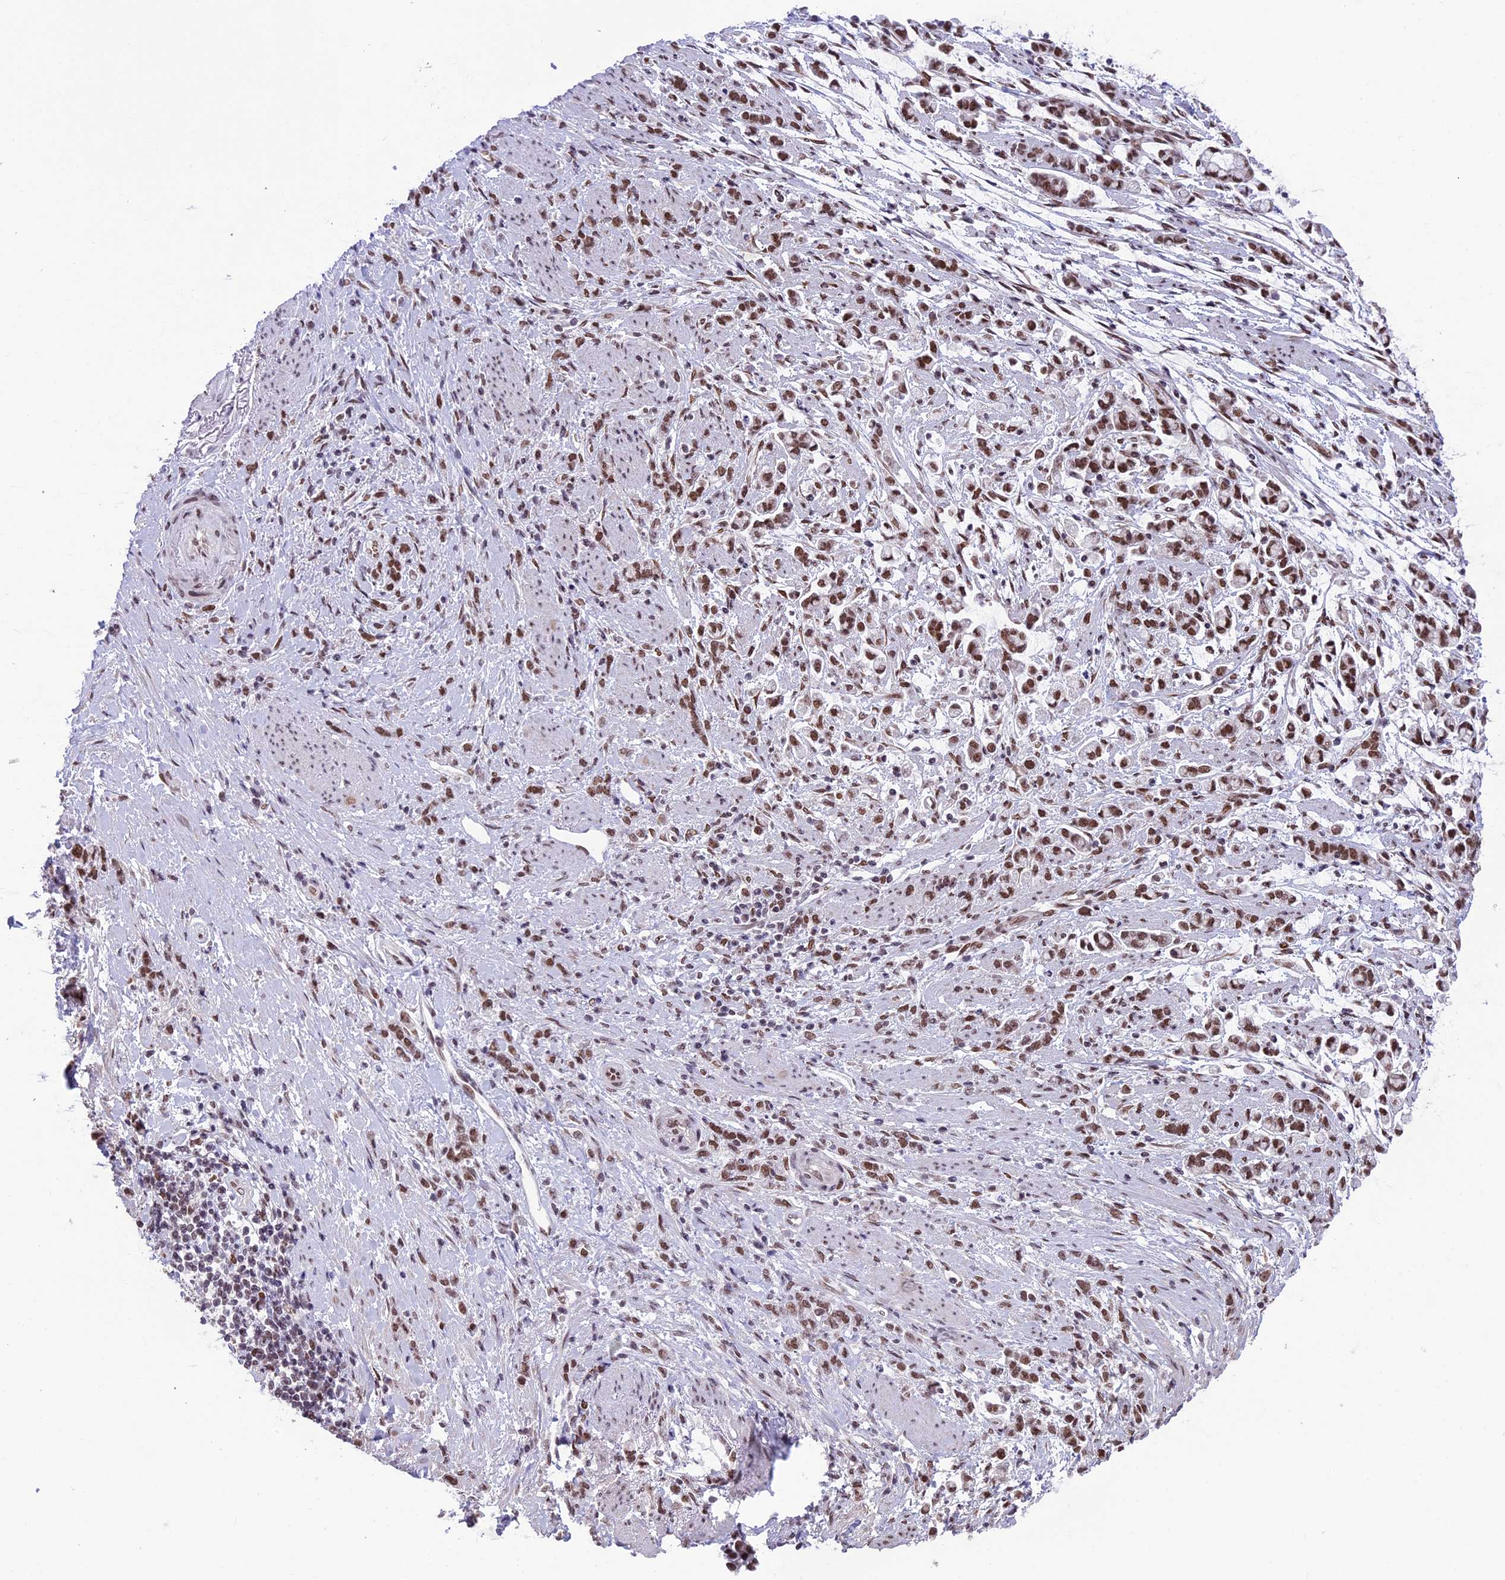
{"staining": {"intensity": "moderate", "quantity": ">75%", "location": "nuclear"}, "tissue": "stomach cancer", "cell_type": "Tumor cells", "image_type": "cancer", "snomed": [{"axis": "morphology", "description": "Adenocarcinoma, NOS"}, {"axis": "topography", "description": "Stomach"}], "caption": "Adenocarcinoma (stomach) stained for a protein exhibits moderate nuclear positivity in tumor cells.", "gene": "MPHOSPH8", "patient": {"sex": "female", "age": 60}}